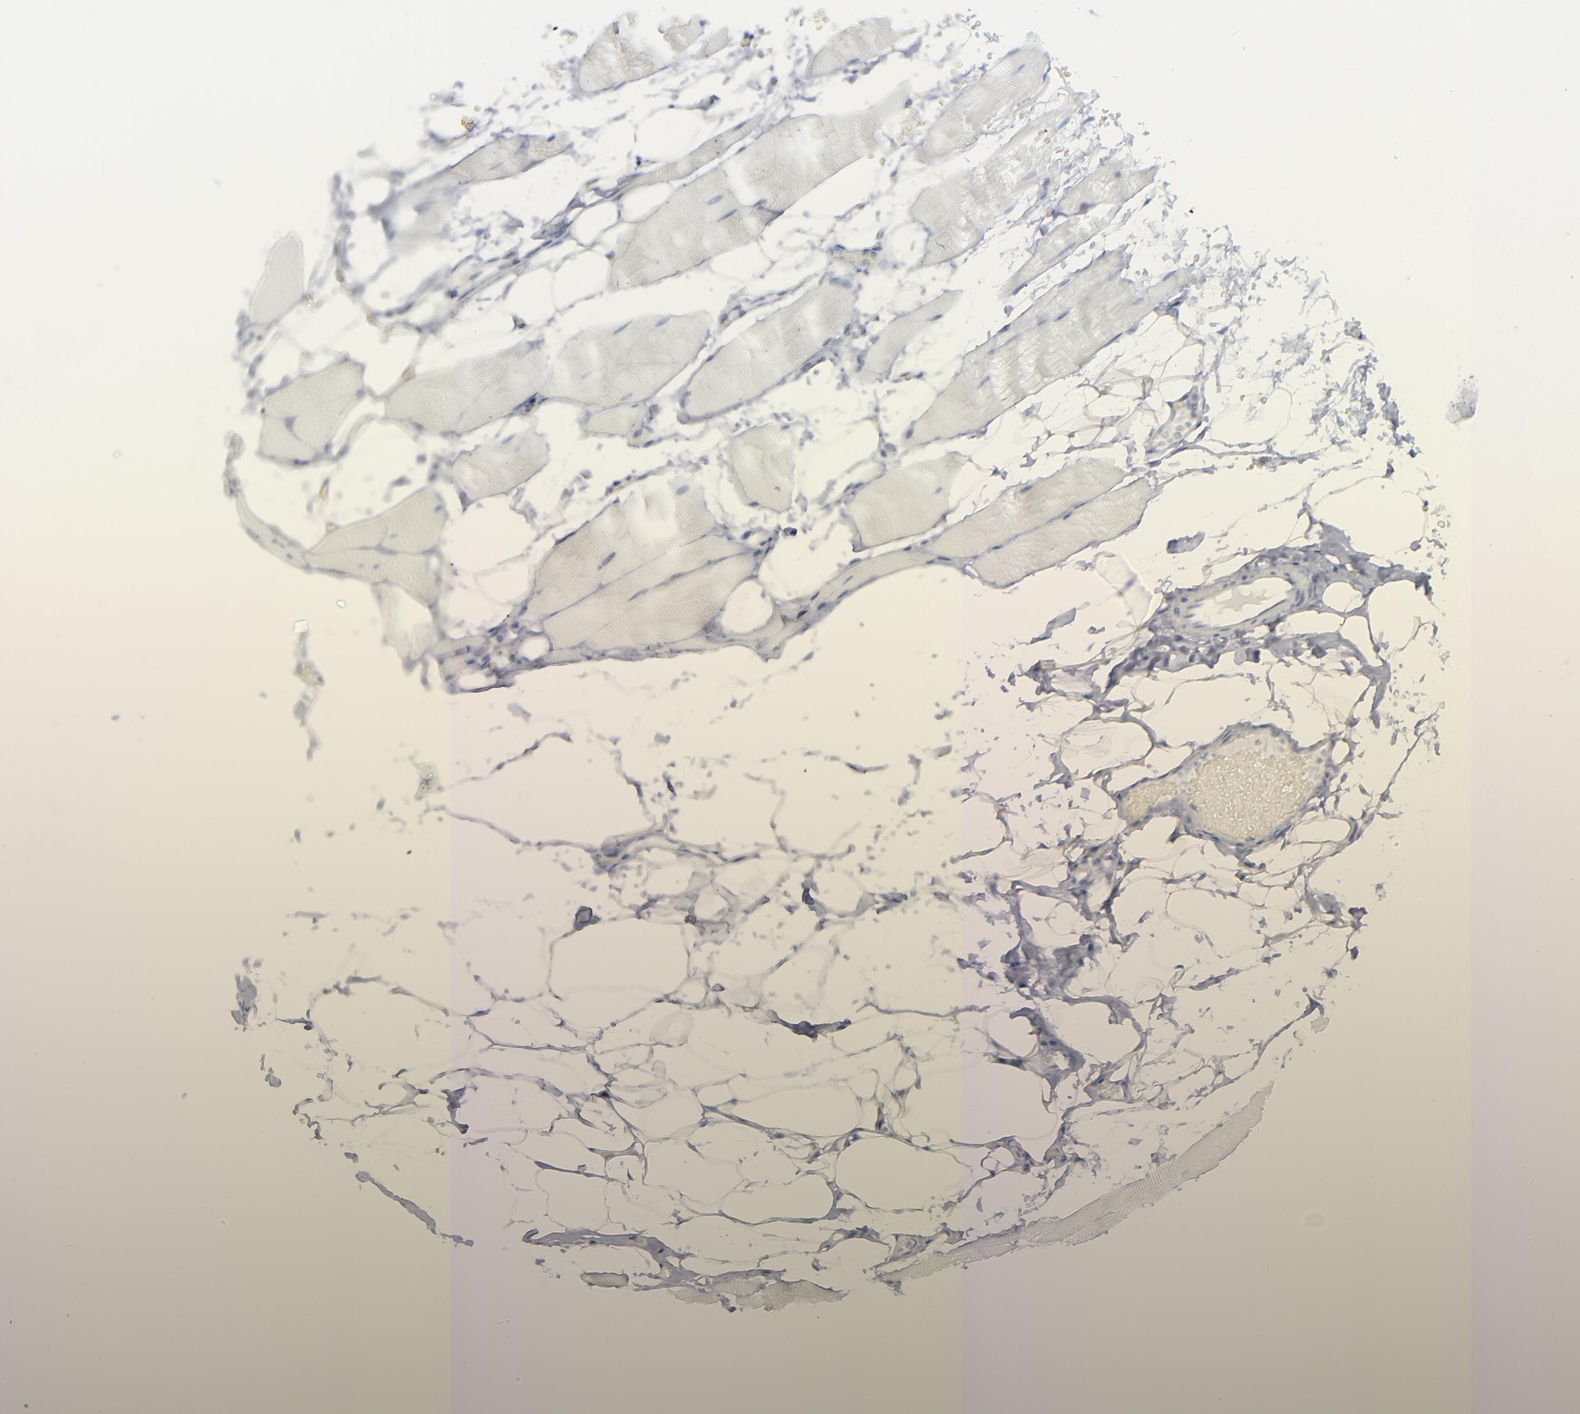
{"staining": {"intensity": "negative", "quantity": "none", "location": "none"}, "tissue": "skeletal muscle", "cell_type": "Myocytes", "image_type": "normal", "snomed": [{"axis": "morphology", "description": "Normal tissue, NOS"}, {"axis": "topography", "description": "Skeletal muscle"}, {"axis": "topography", "description": "Parathyroid gland"}], "caption": "Skeletal muscle was stained to show a protein in brown. There is no significant expression in myocytes. Brightfield microscopy of immunohistochemistry (IHC) stained with DAB (brown) and hematoxylin (blue), captured at high magnification.", "gene": "MSLN", "patient": {"sex": "female", "age": 37}}